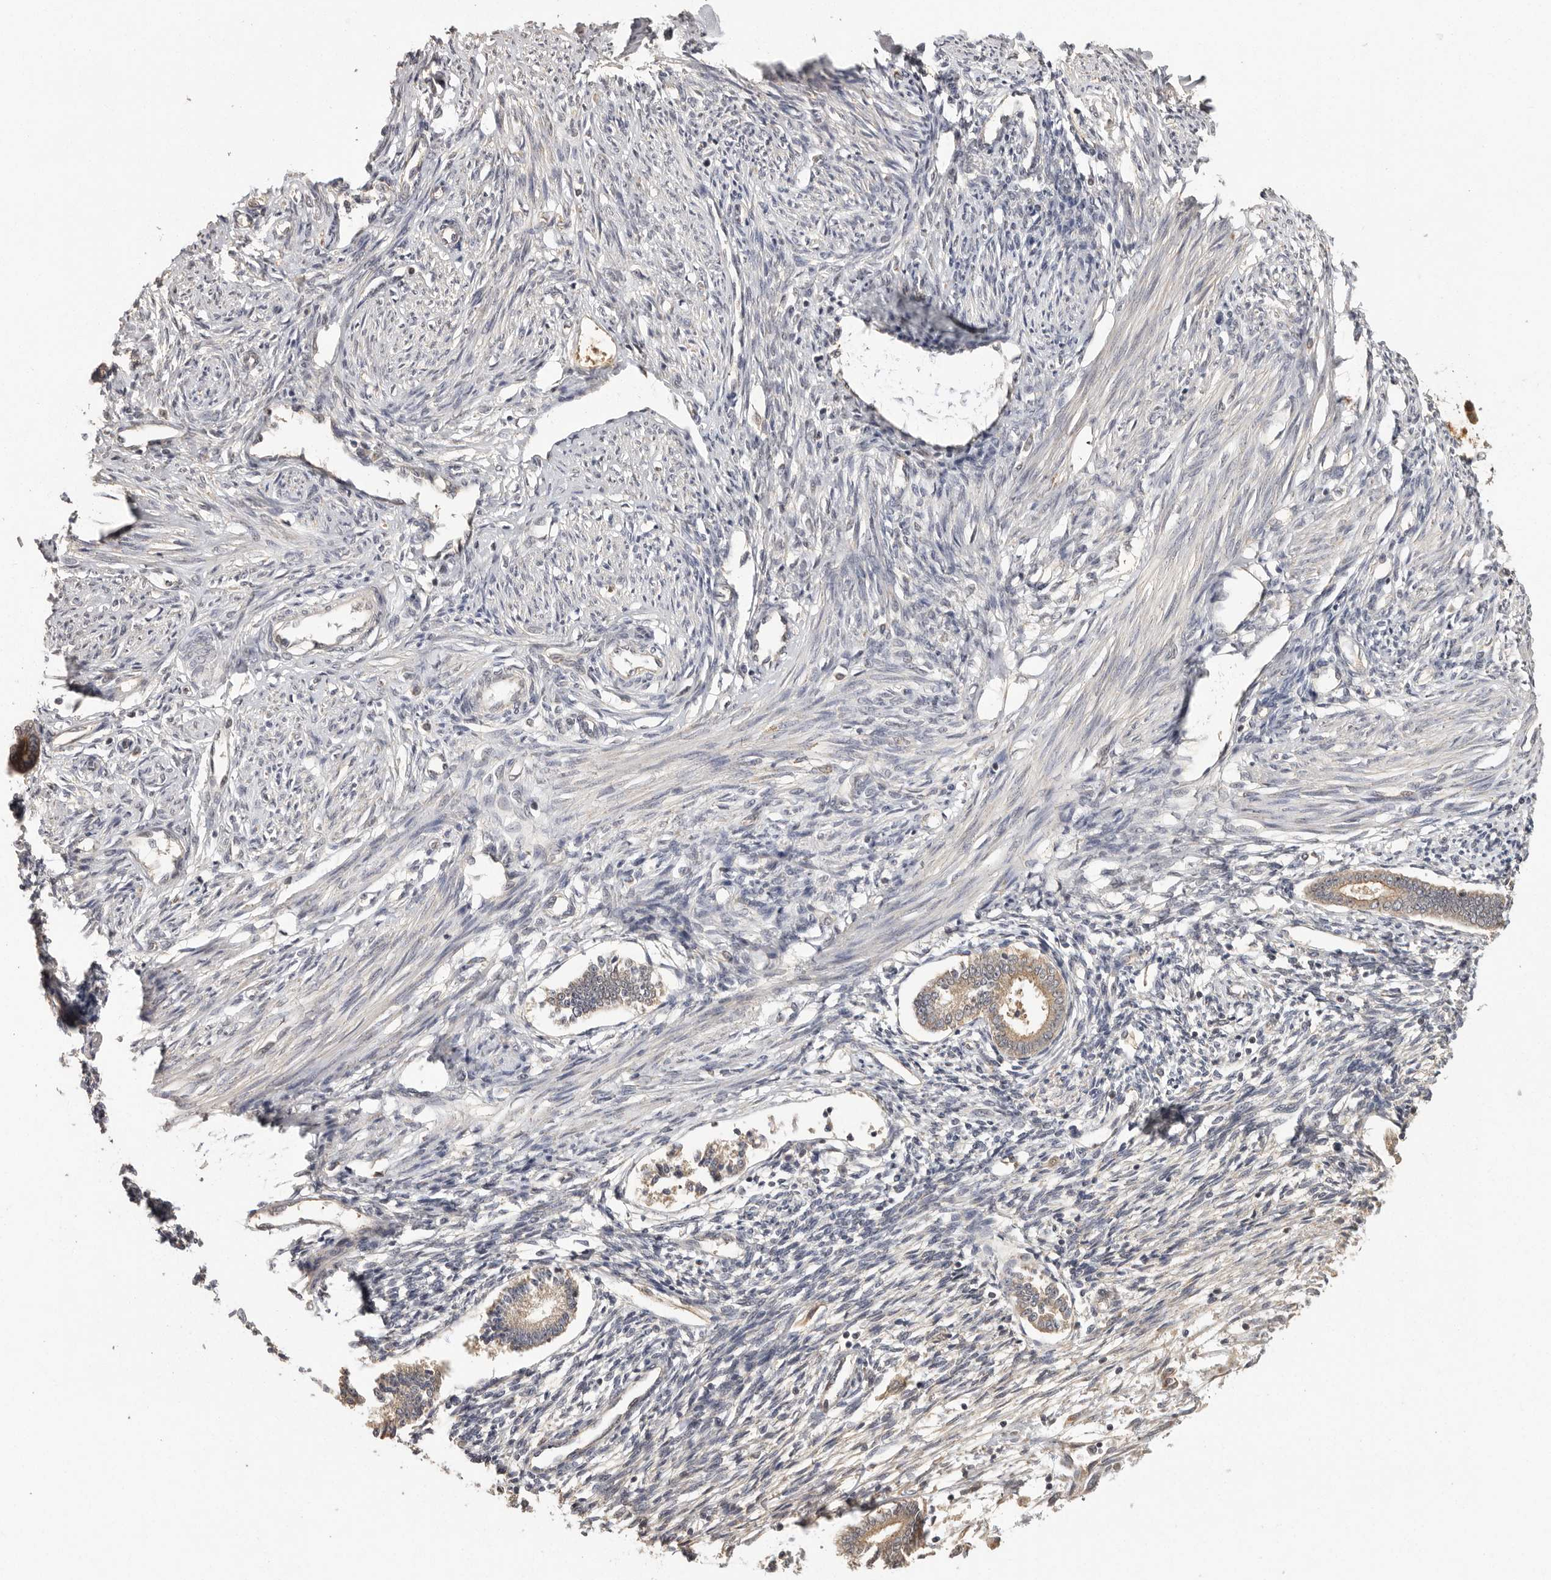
{"staining": {"intensity": "negative", "quantity": "none", "location": "none"}, "tissue": "endometrium", "cell_type": "Cells in endometrial stroma", "image_type": "normal", "snomed": [{"axis": "morphology", "description": "Normal tissue, NOS"}, {"axis": "topography", "description": "Endometrium"}], "caption": "This is an IHC photomicrograph of unremarkable endometrium. There is no staining in cells in endometrial stroma.", "gene": "BAIAP2", "patient": {"sex": "female", "age": 56}}